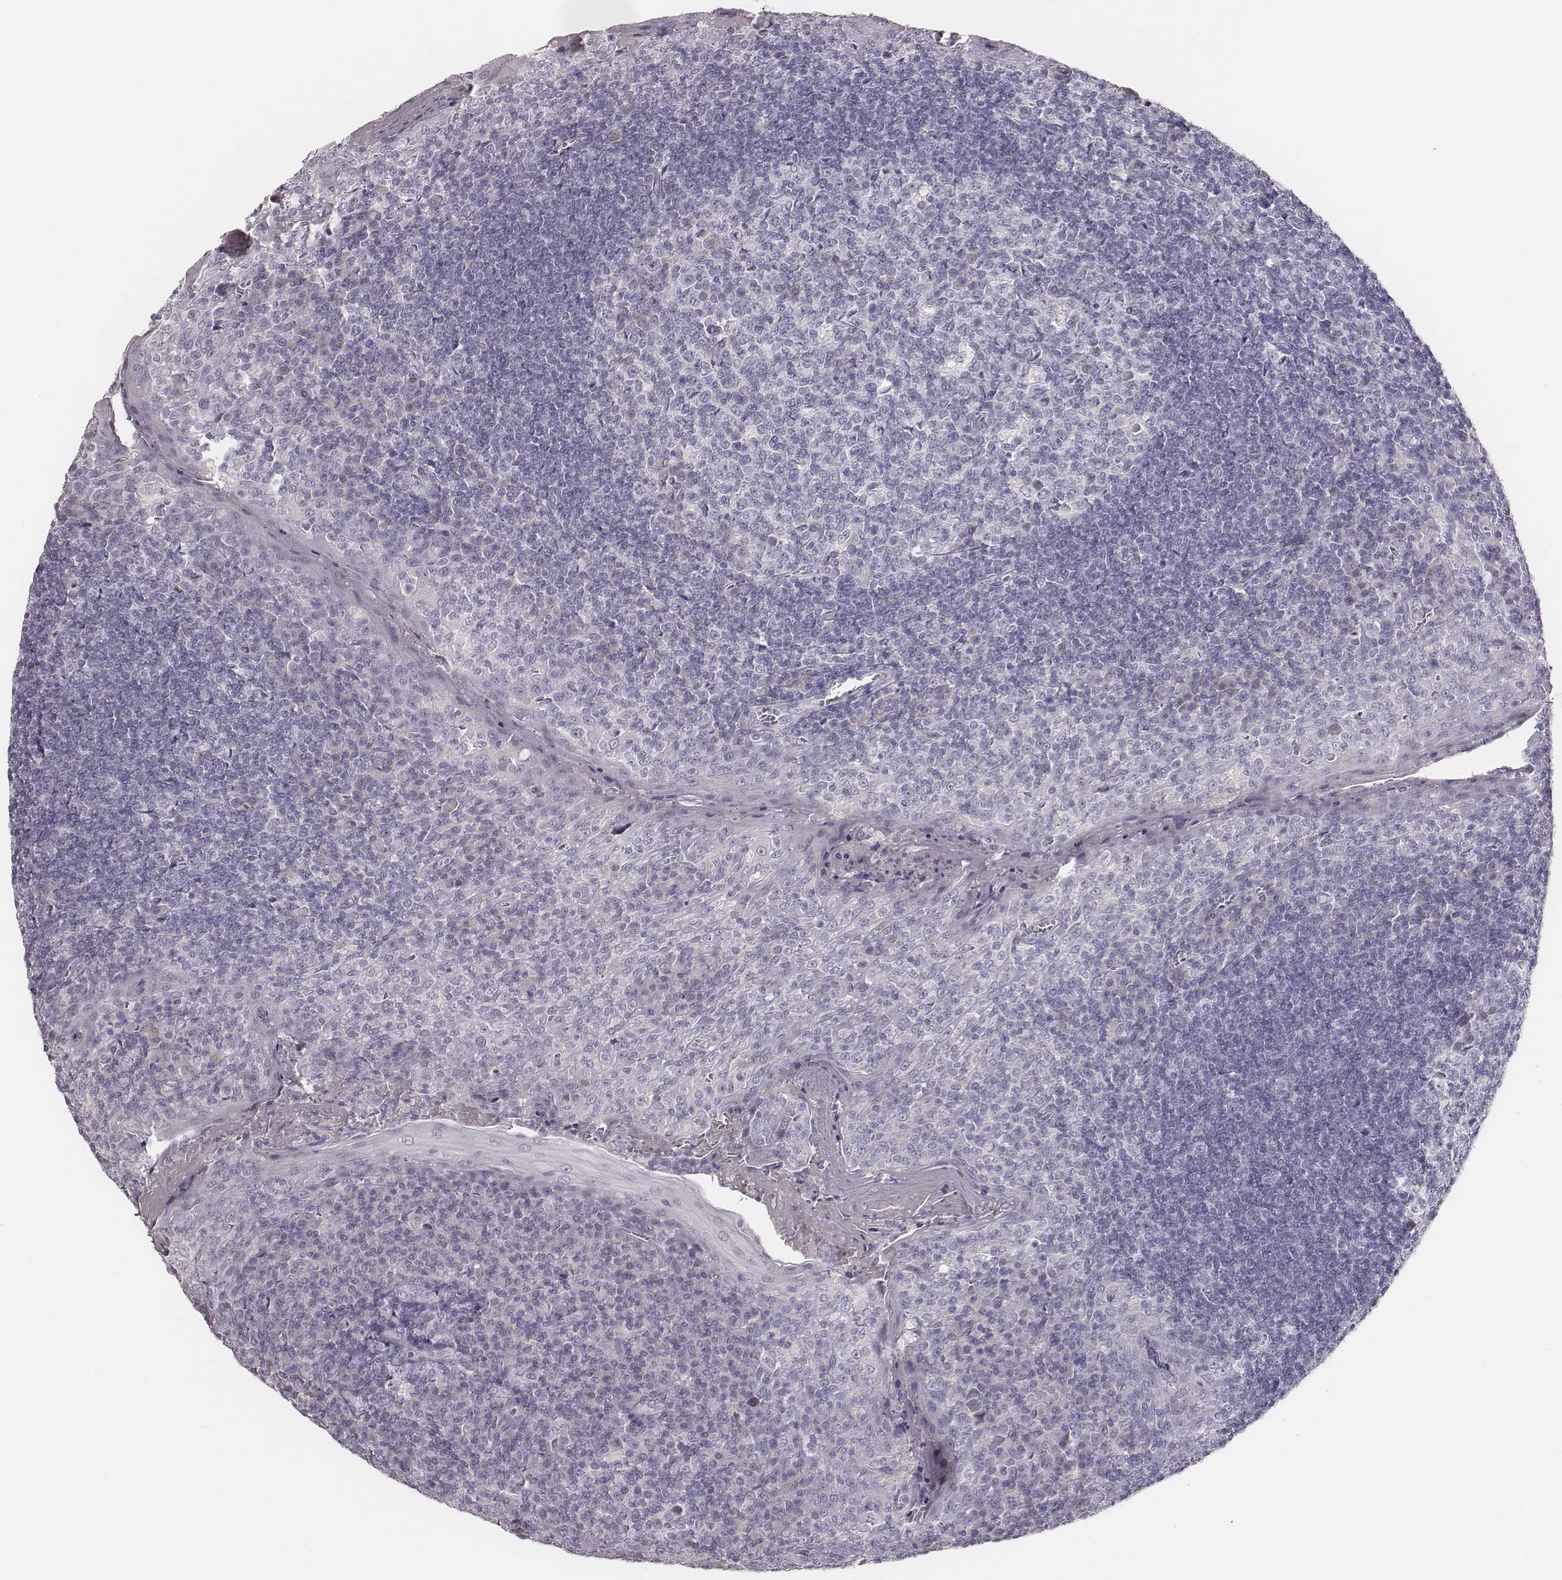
{"staining": {"intensity": "negative", "quantity": "none", "location": "none"}, "tissue": "tonsil", "cell_type": "Germinal center cells", "image_type": "normal", "snomed": [{"axis": "morphology", "description": "Normal tissue, NOS"}, {"axis": "topography", "description": "Tonsil"}], "caption": "The immunohistochemistry (IHC) micrograph has no significant positivity in germinal center cells of tonsil.", "gene": "MYH6", "patient": {"sex": "female", "age": 13}}